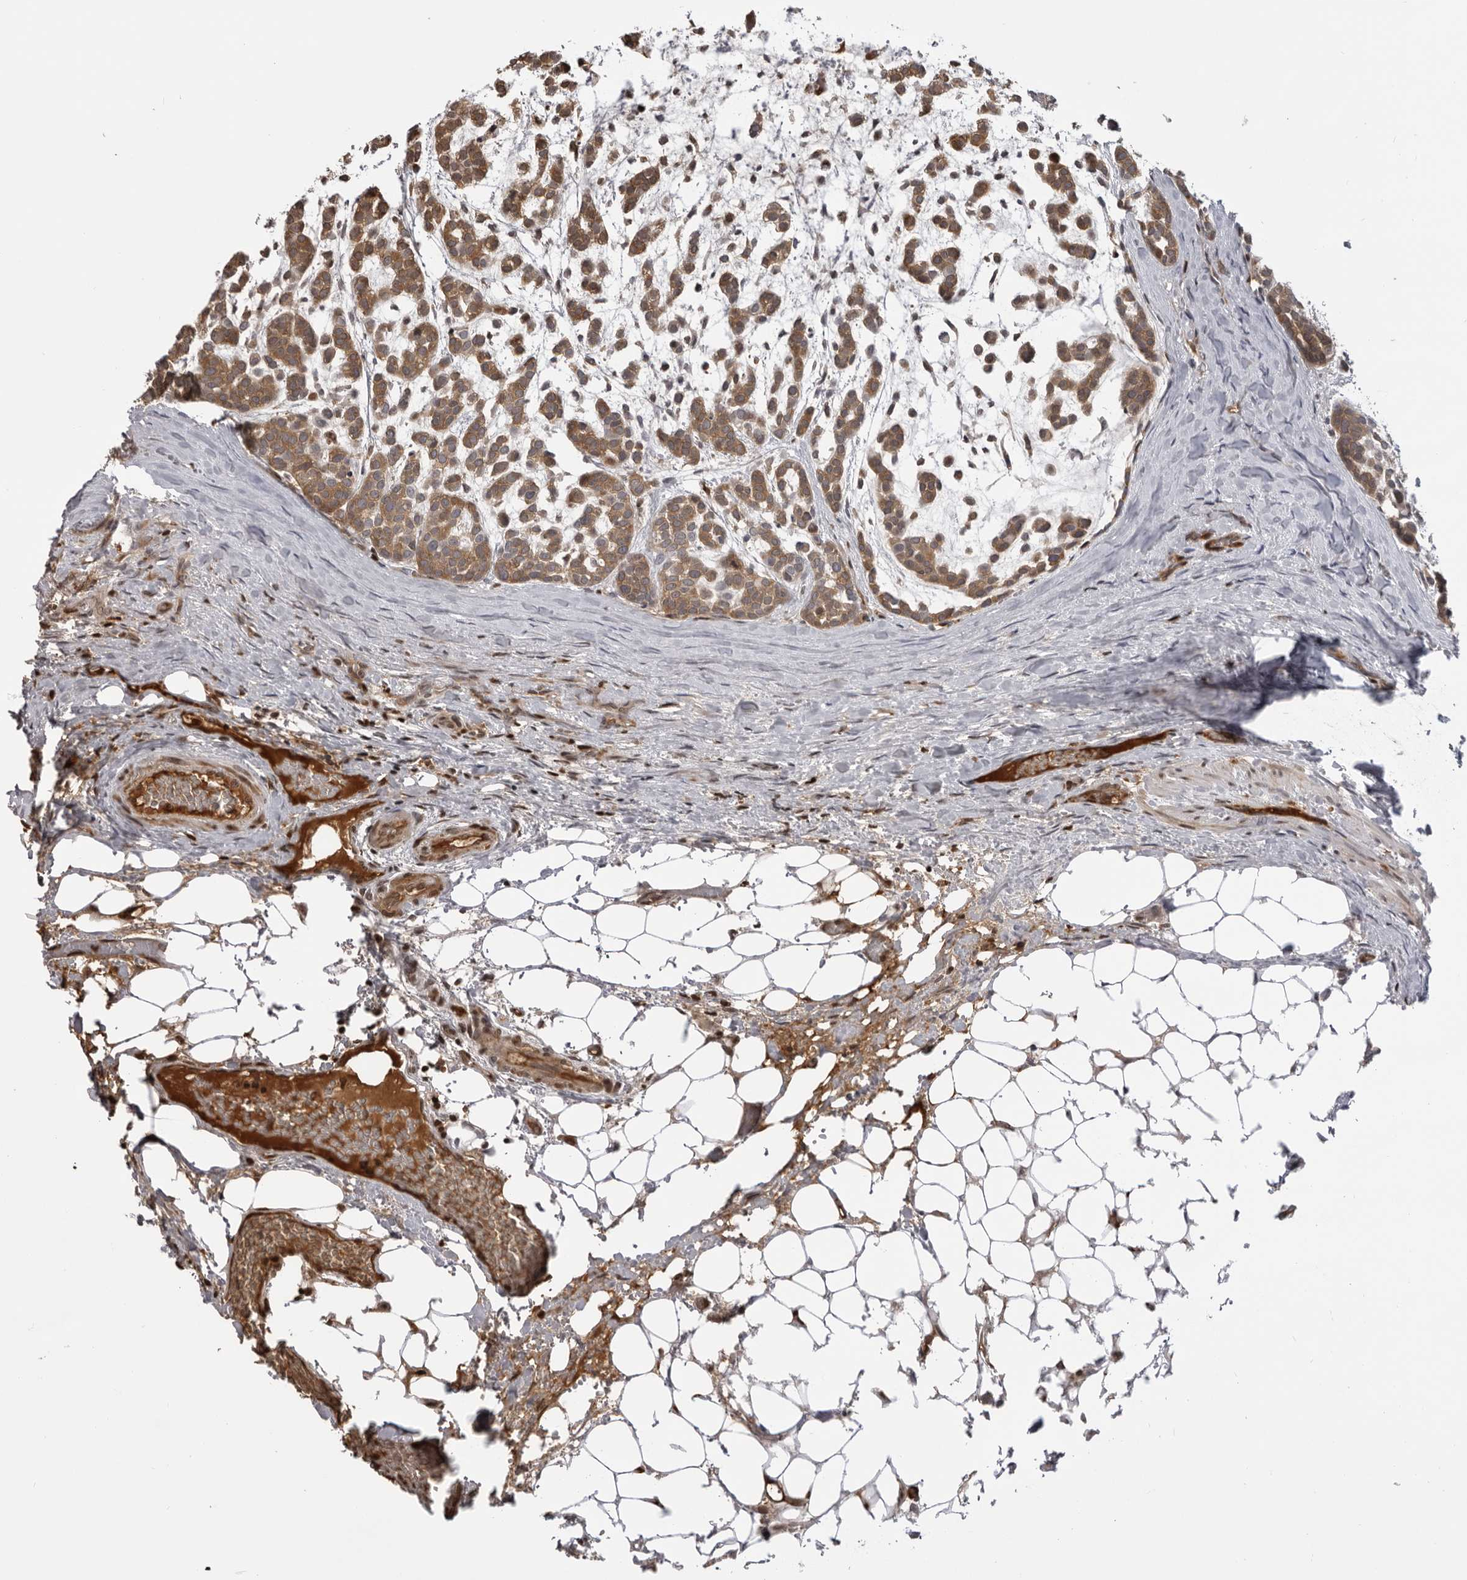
{"staining": {"intensity": "moderate", "quantity": ">75%", "location": "cytoplasmic/membranous"}, "tissue": "head and neck cancer", "cell_type": "Tumor cells", "image_type": "cancer", "snomed": [{"axis": "morphology", "description": "Adenocarcinoma, NOS"}, {"axis": "morphology", "description": "Adenoma, NOS"}, {"axis": "topography", "description": "Head-Neck"}], "caption": "Tumor cells display medium levels of moderate cytoplasmic/membranous expression in about >75% of cells in human adenoma (head and neck). The staining was performed using DAB to visualize the protein expression in brown, while the nuclei were stained in blue with hematoxylin (Magnification: 20x).", "gene": "PLEKHF2", "patient": {"sex": "female", "age": 55}}